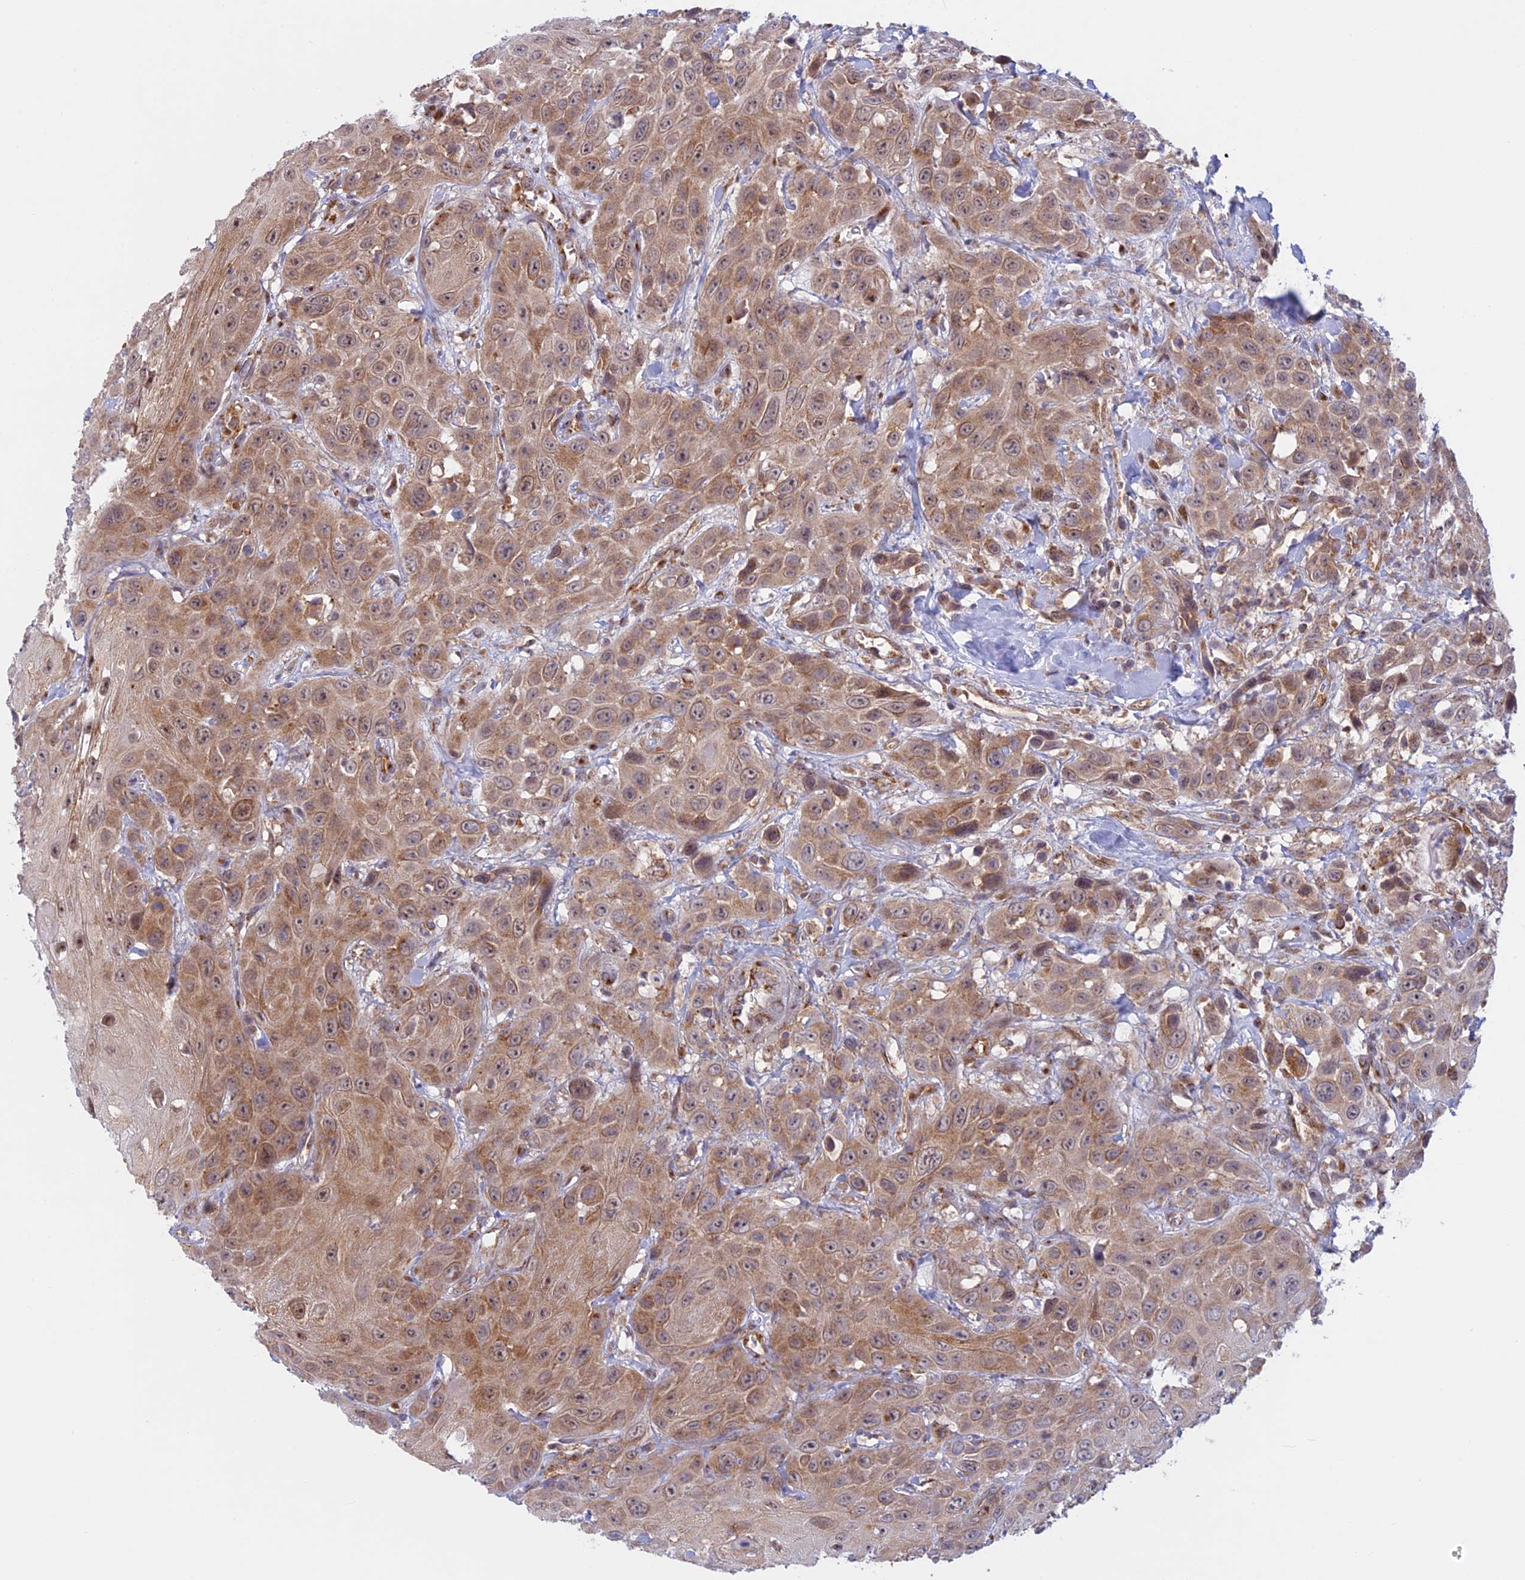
{"staining": {"intensity": "moderate", "quantity": ">75%", "location": "cytoplasmic/membranous"}, "tissue": "head and neck cancer", "cell_type": "Tumor cells", "image_type": "cancer", "snomed": [{"axis": "morphology", "description": "Squamous cell carcinoma, NOS"}, {"axis": "topography", "description": "Head-Neck"}], "caption": "Immunohistochemistry photomicrograph of neoplastic tissue: human head and neck cancer (squamous cell carcinoma) stained using immunohistochemistry (IHC) exhibits medium levels of moderate protein expression localized specifically in the cytoplasmic/membranous of tumor cells, appearing as a cytoplasmic/membranous brown color.", "gene": "CLINT1", "patient": {"sex": "male", "age": 81}}